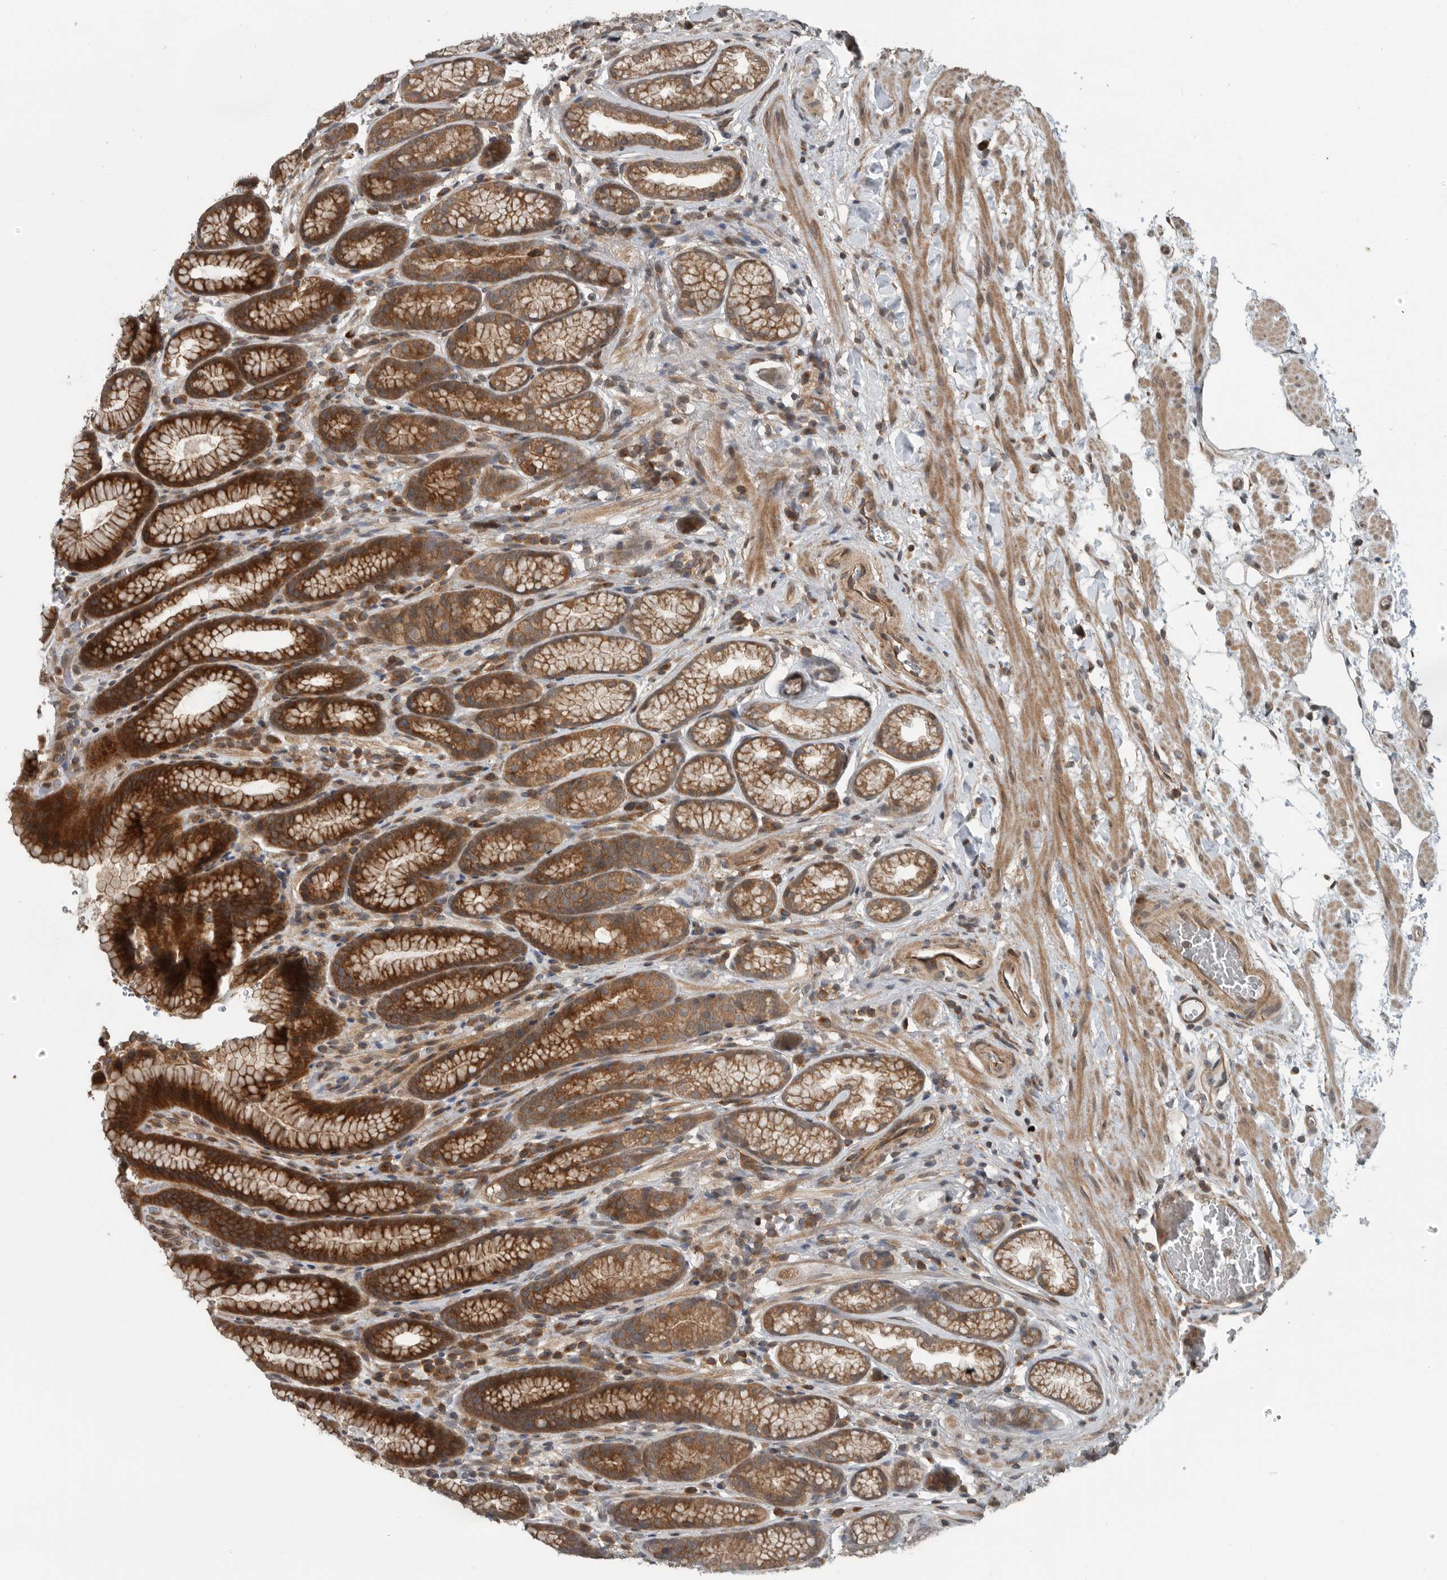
{"staining": {"intensity": "strong", "quantity": "25%-75%", "location": "cytoplasmic/membranous"}, "tissue": "stomach", "cell_type": "Glandular cells", "image_type": "normal", "snomed": [{"axis": "morphology", "description": "Normal tissue, NOS"}, {"axis": "topography", "description": "Stomach"}], "caption": "IHC staining of benign stomach, which exhibits high levels of strong cytoplasmic/membranous staining in approximately 25%-75% of glandular cells indicating strong cytoplasmic/membranous protein expression. The staining was performed using DAB (3,3'-diaminobenzidine) (brown) for protein detection and nuclei were counterstained in hematoxylin (blue).", "gene": "AMFR", "patient": {"sex": "male", "age": 42}}